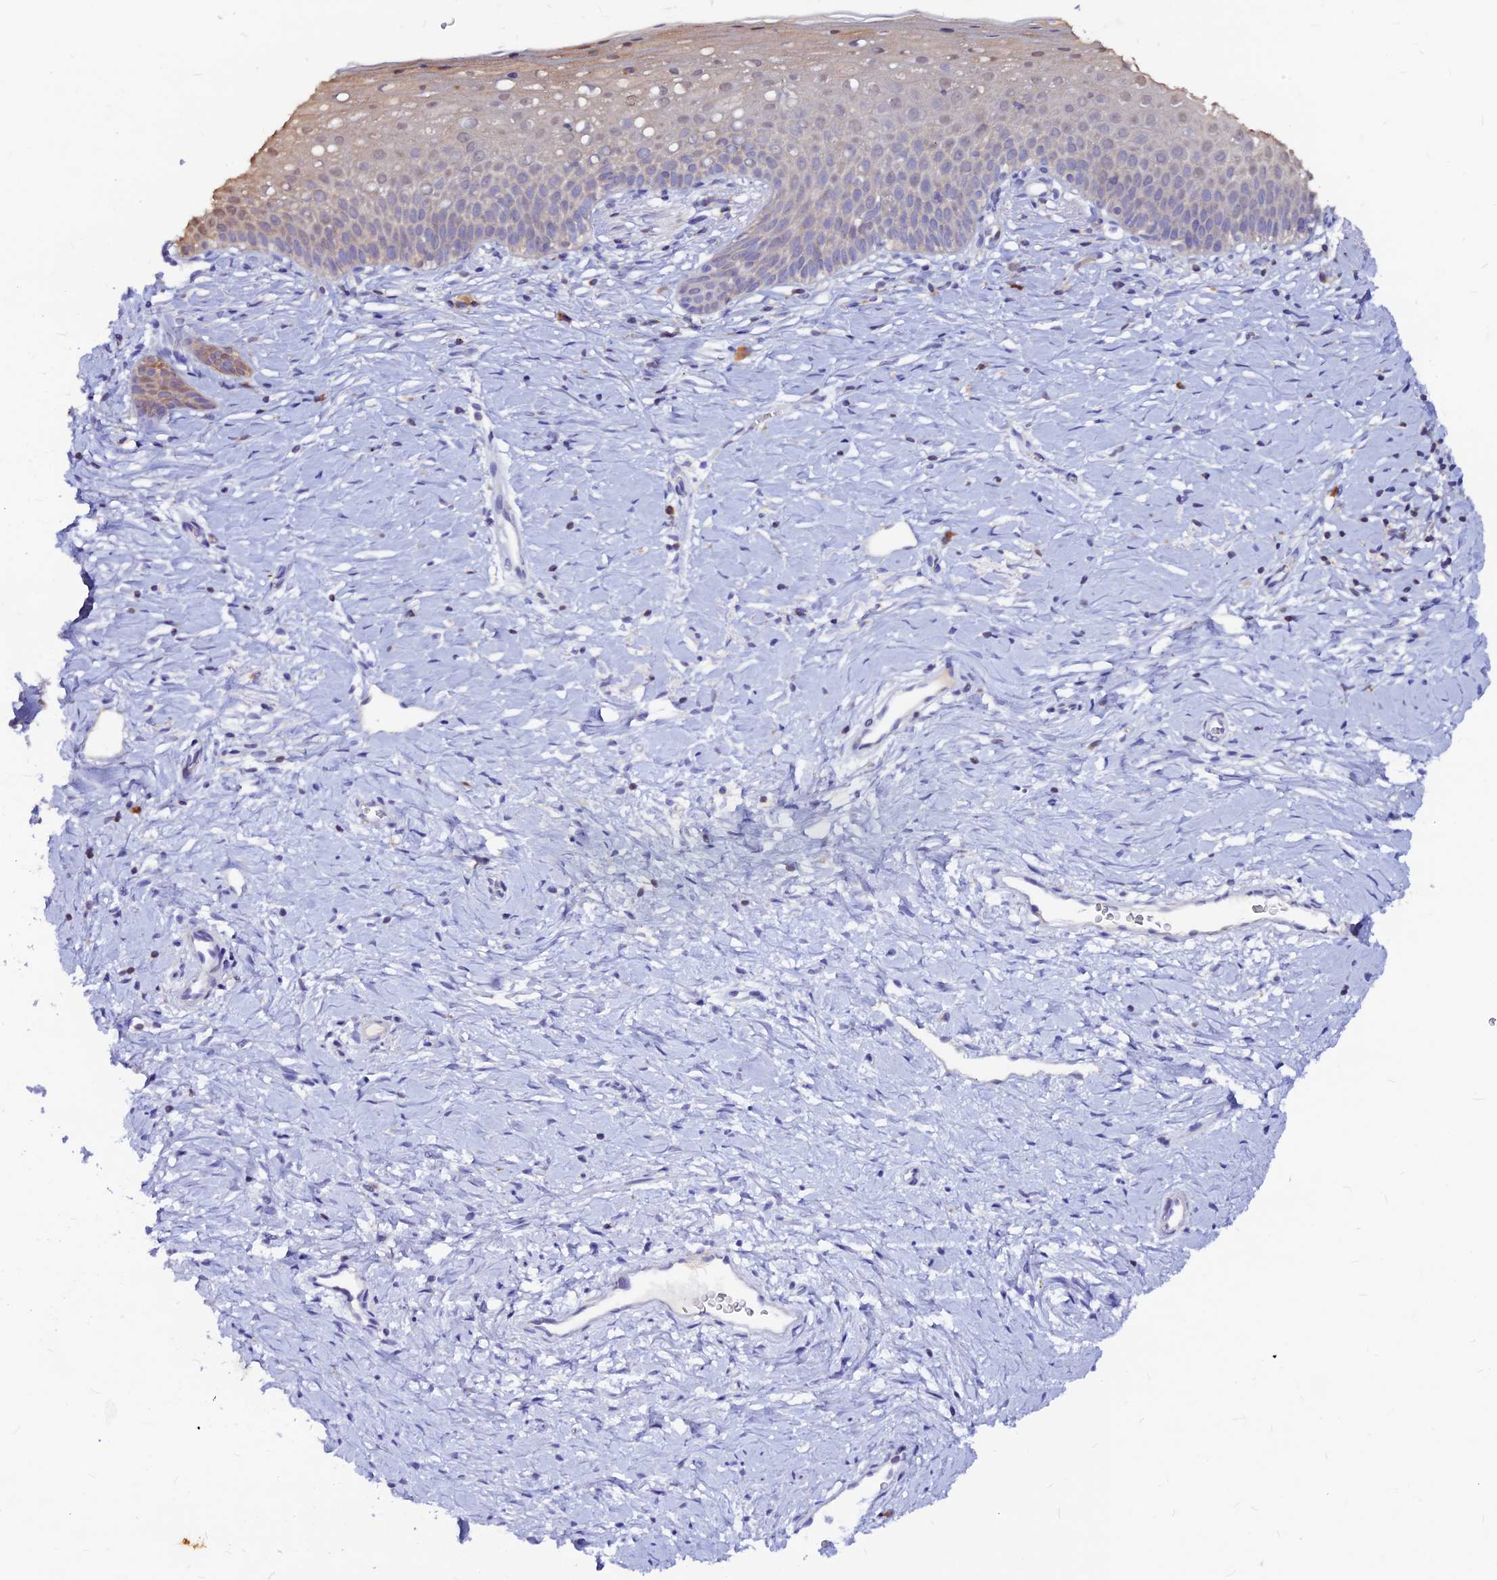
{"staining": {"intensity": "moderate", "quantity": ">75%", "location": "cytoplasmic/membranous"}, "tissue": "cervix", "cell_type": "Glandular cells", "image_type": "normal", "snomed": [{"axis": "morphology", "description": "Normal tissue, NOS"}, {"axis": "topography", "description": "Cervix"}], "caption": "Moderate cytoplasmic/membranous staining is seen in approximately >75% of glandular cells in benign cervix. The staining was performed using DAB (3,3'-diaminobenzidine), with brown indicating positive protein expression. Nuclei are stained blue with hematoxylin.", "gene": "DENND2D", "patient": {"sex": "female", "age": 36}}